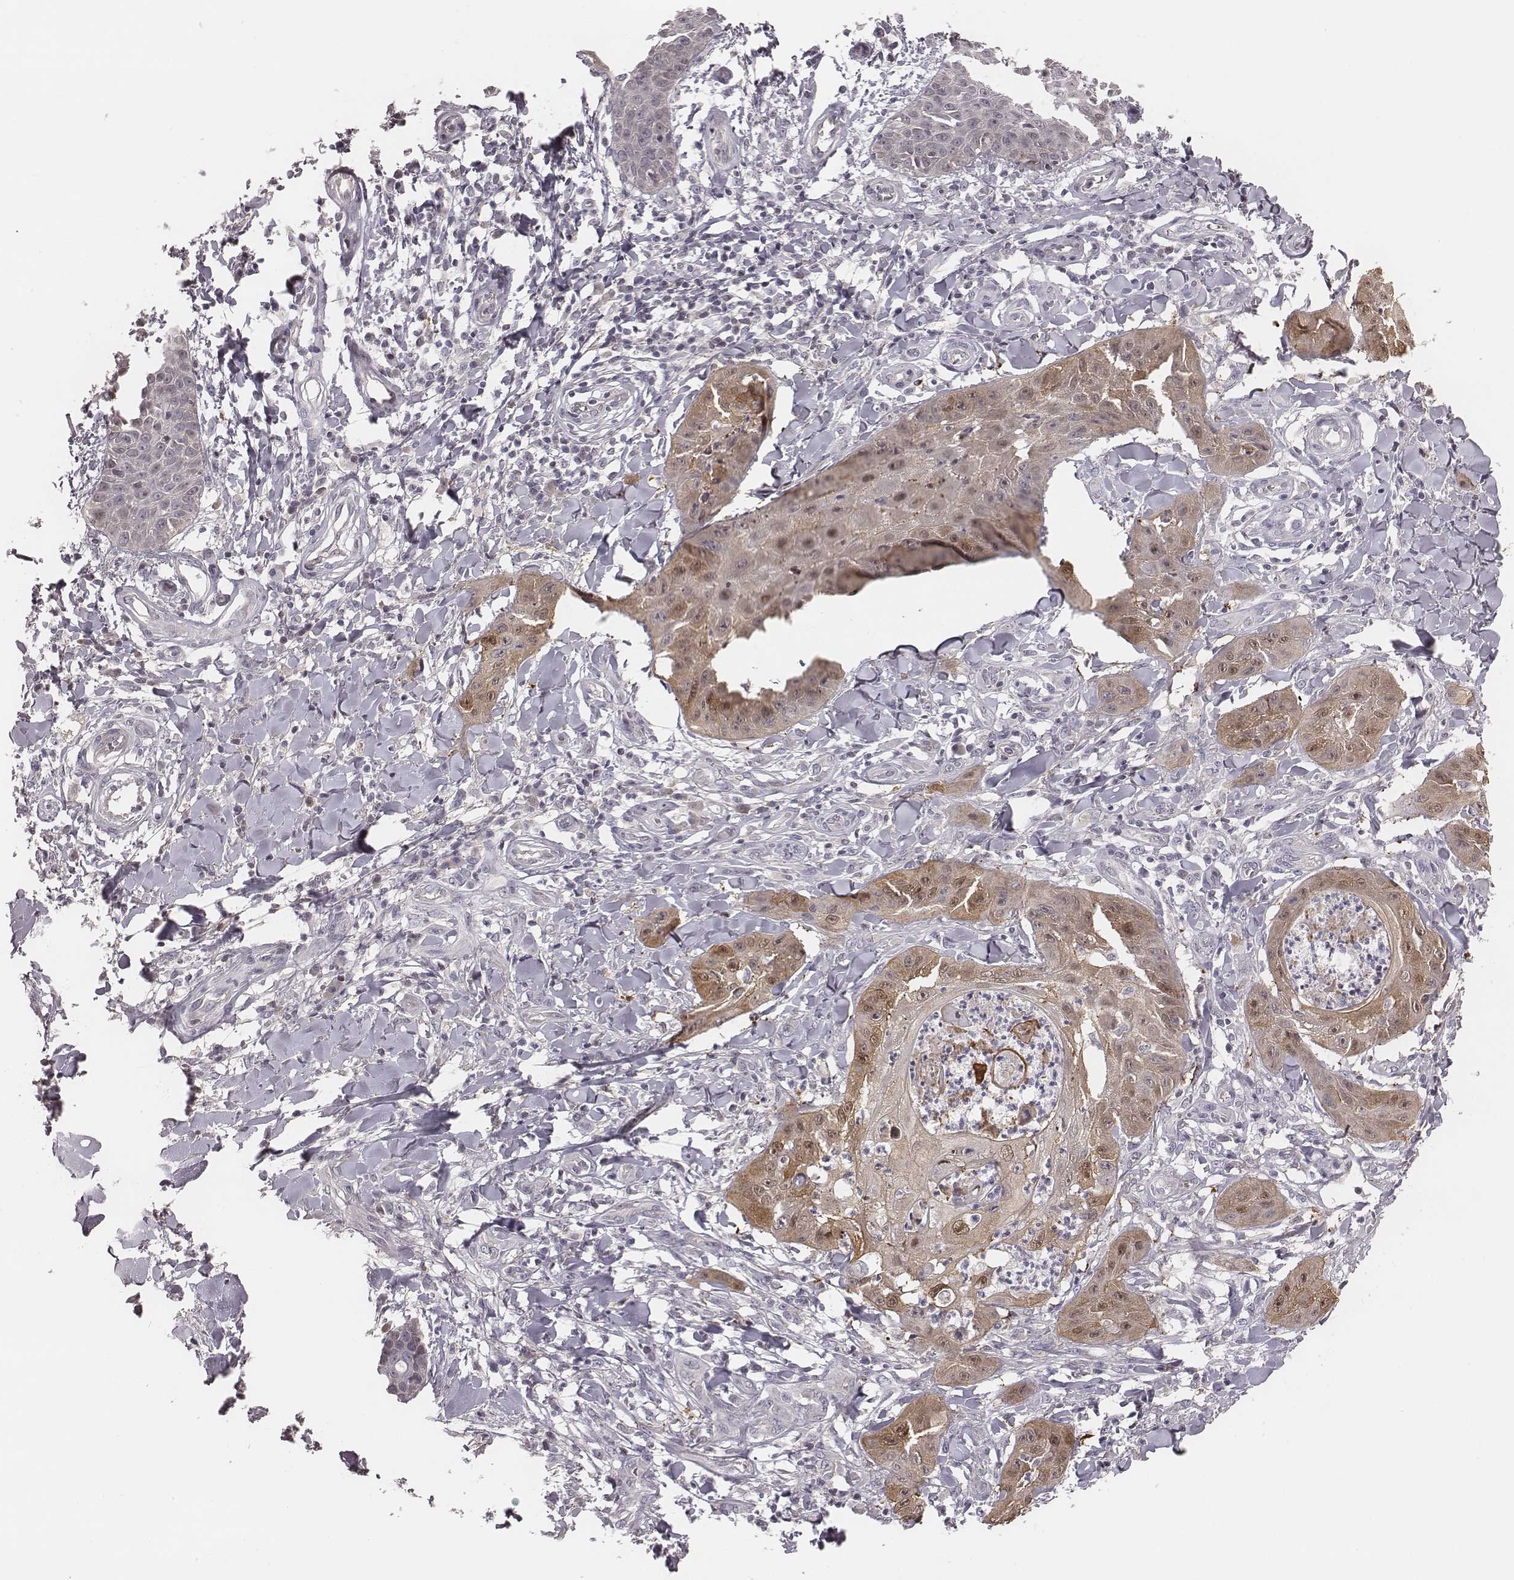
{"staining": {"intensity": "moderate", "quantity": ">75%", "location": "cytoplasmic/membranous"}, "tissue": "skin cancer", "cell_type": "Tumor cells", "image_type": "cancer", "snomed": [{"axis": "morphology", "description": "Squamous cell carcinoma, NOS"}, {"axis": "topography", "description": "Skin"}], "caption": "Squamous cell carcinoma (skin) stained with DAB (3,3'-diaminobenzidine) IHC demonstrates medium levels of moderate cytoplasmic/membranous expression in approximately >75% of tumor cells.", "gene": "TLX3", "patient": {"sex": "male", "age": 70}}